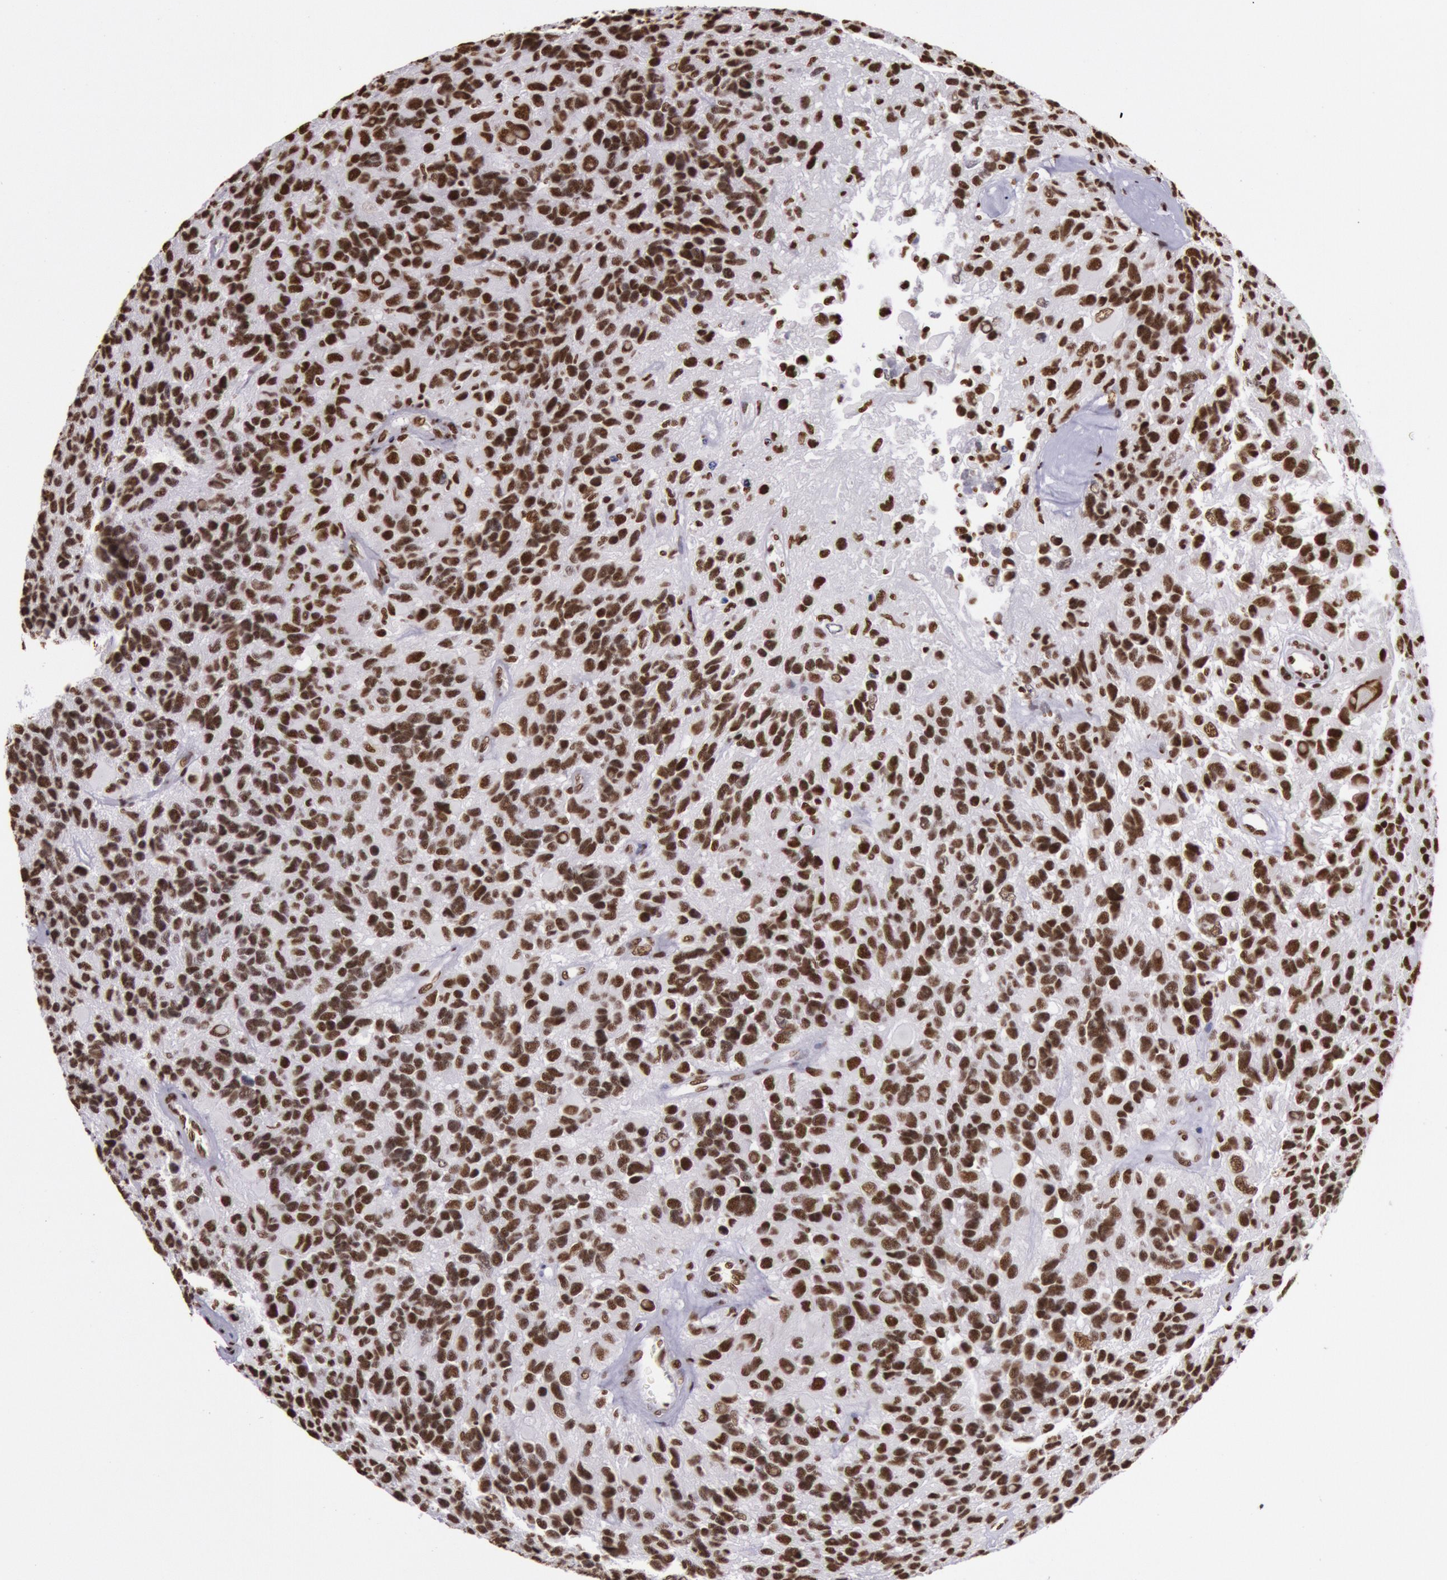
{"staining": {"intensity": "strong", "quantity": ">75%", "location": "nuclear"}, "tissue": "glioma", "cell_type": "Tumor cells", "image_type": "cancer", "snomed": [{"axis": "morphology", "description": "Glioma, malignant, High grade"}, {"axis": "topography", "description": "Brain"}], "caption": "Glioma stained with a protein marker exhibits strong staining in tumor cells.", "gene": "HNRNPH2", "patient": {"sex": "male", "age": 77}}